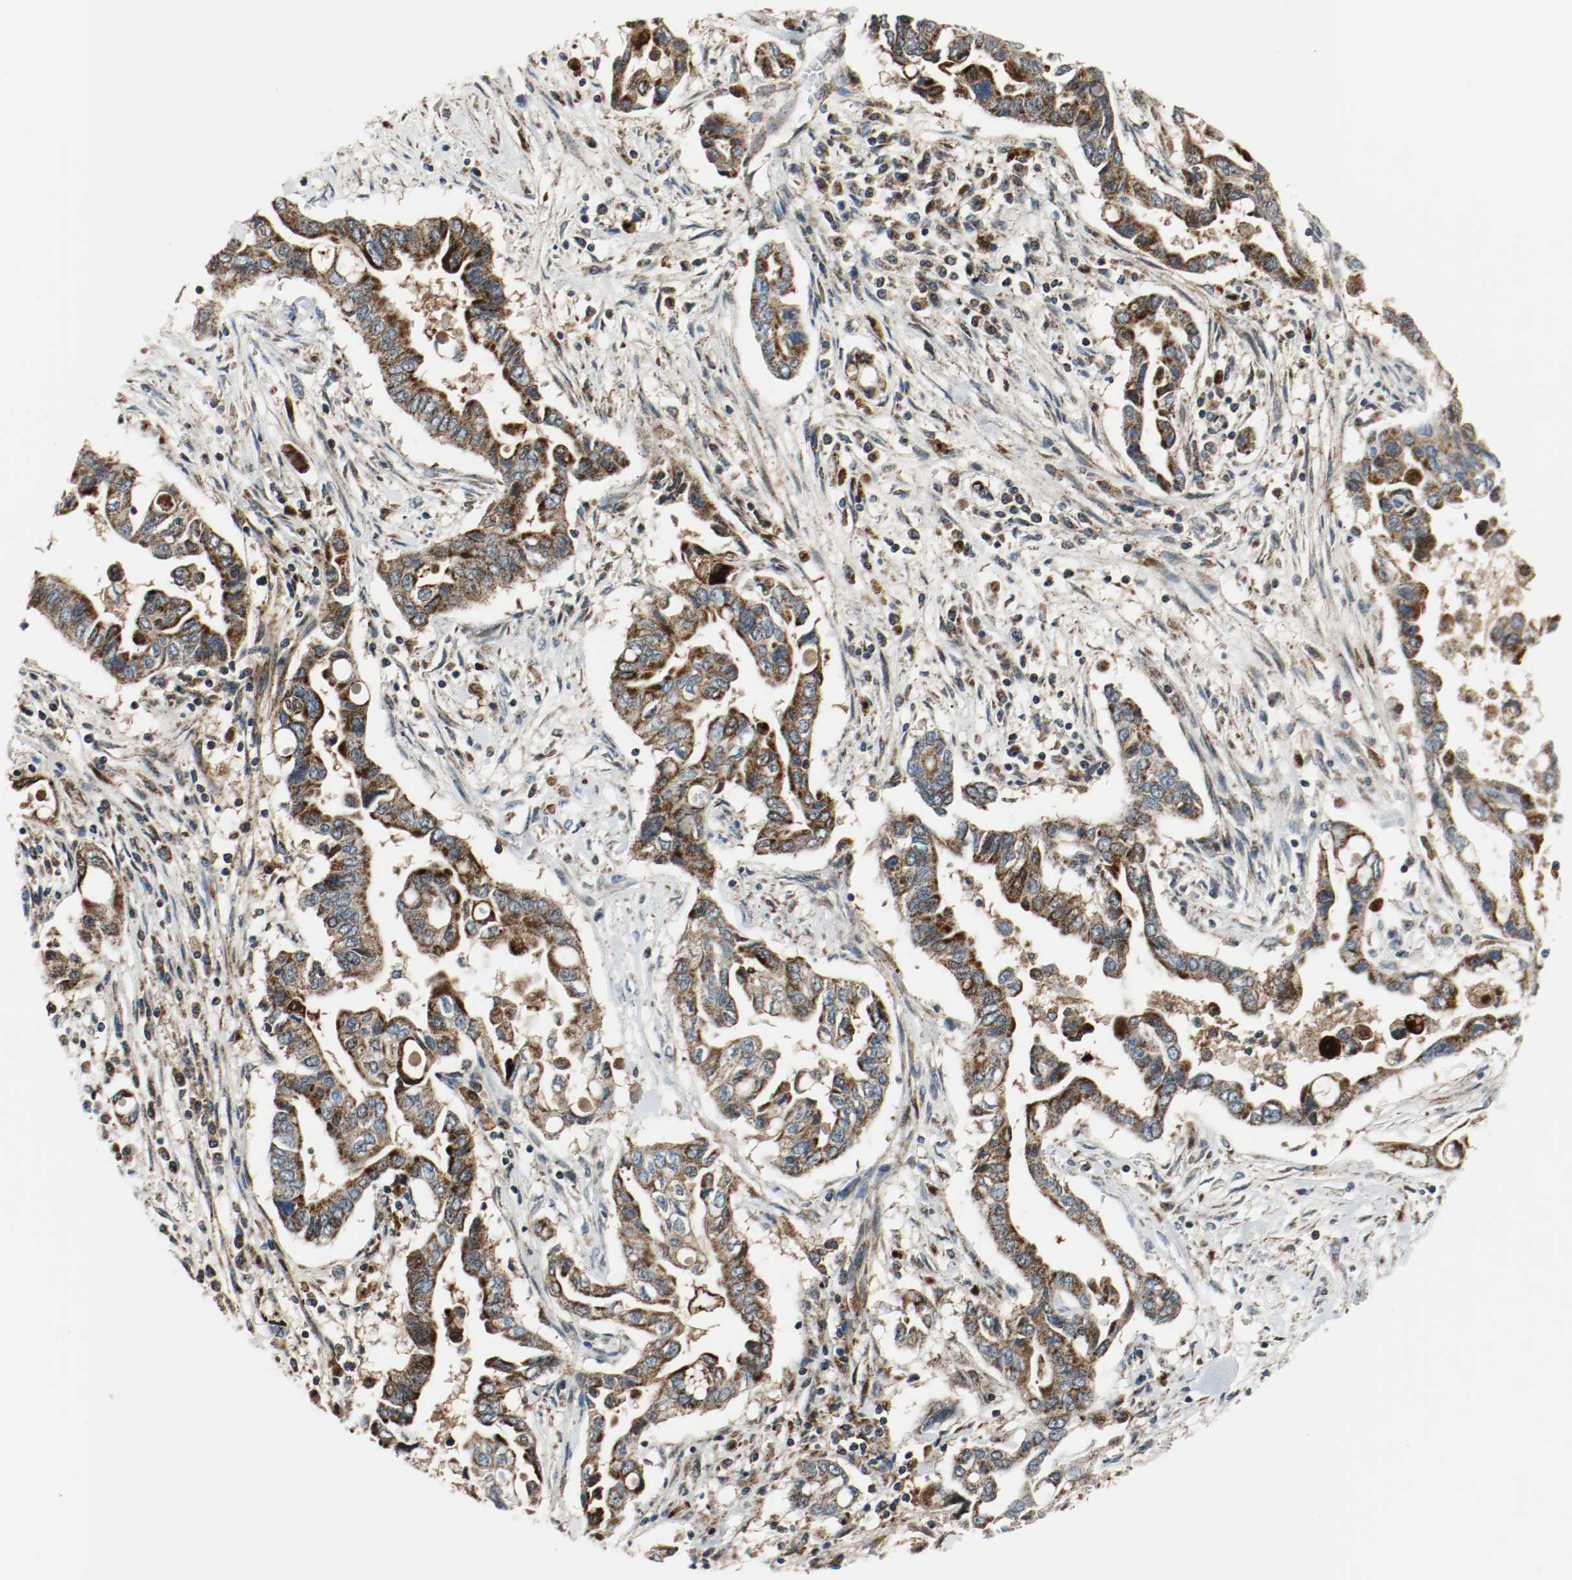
{"staining": {"intensity": "strong", "quantity": ">75%", "location": "cytoplasmic/membranous"}, "tissue": "pancreatic cancer", "cell_type": "Tumor cells", "image_type": "cancer", "snomed": [{"axis": "morphology", "description": "Adenocarcinoma, NOS"}, {"axis": "topography", "description": "Pancreas"}], "caption": "About >75% of tumor cells in human pancreatic cancer (adenocarcinoma) exhibit strong cytoplasmic/membranous protein expression as visualized by brown immunohistochemical staining.", "gene": "TXNRD1", "patient": {"sex": "female", "age": 57}}